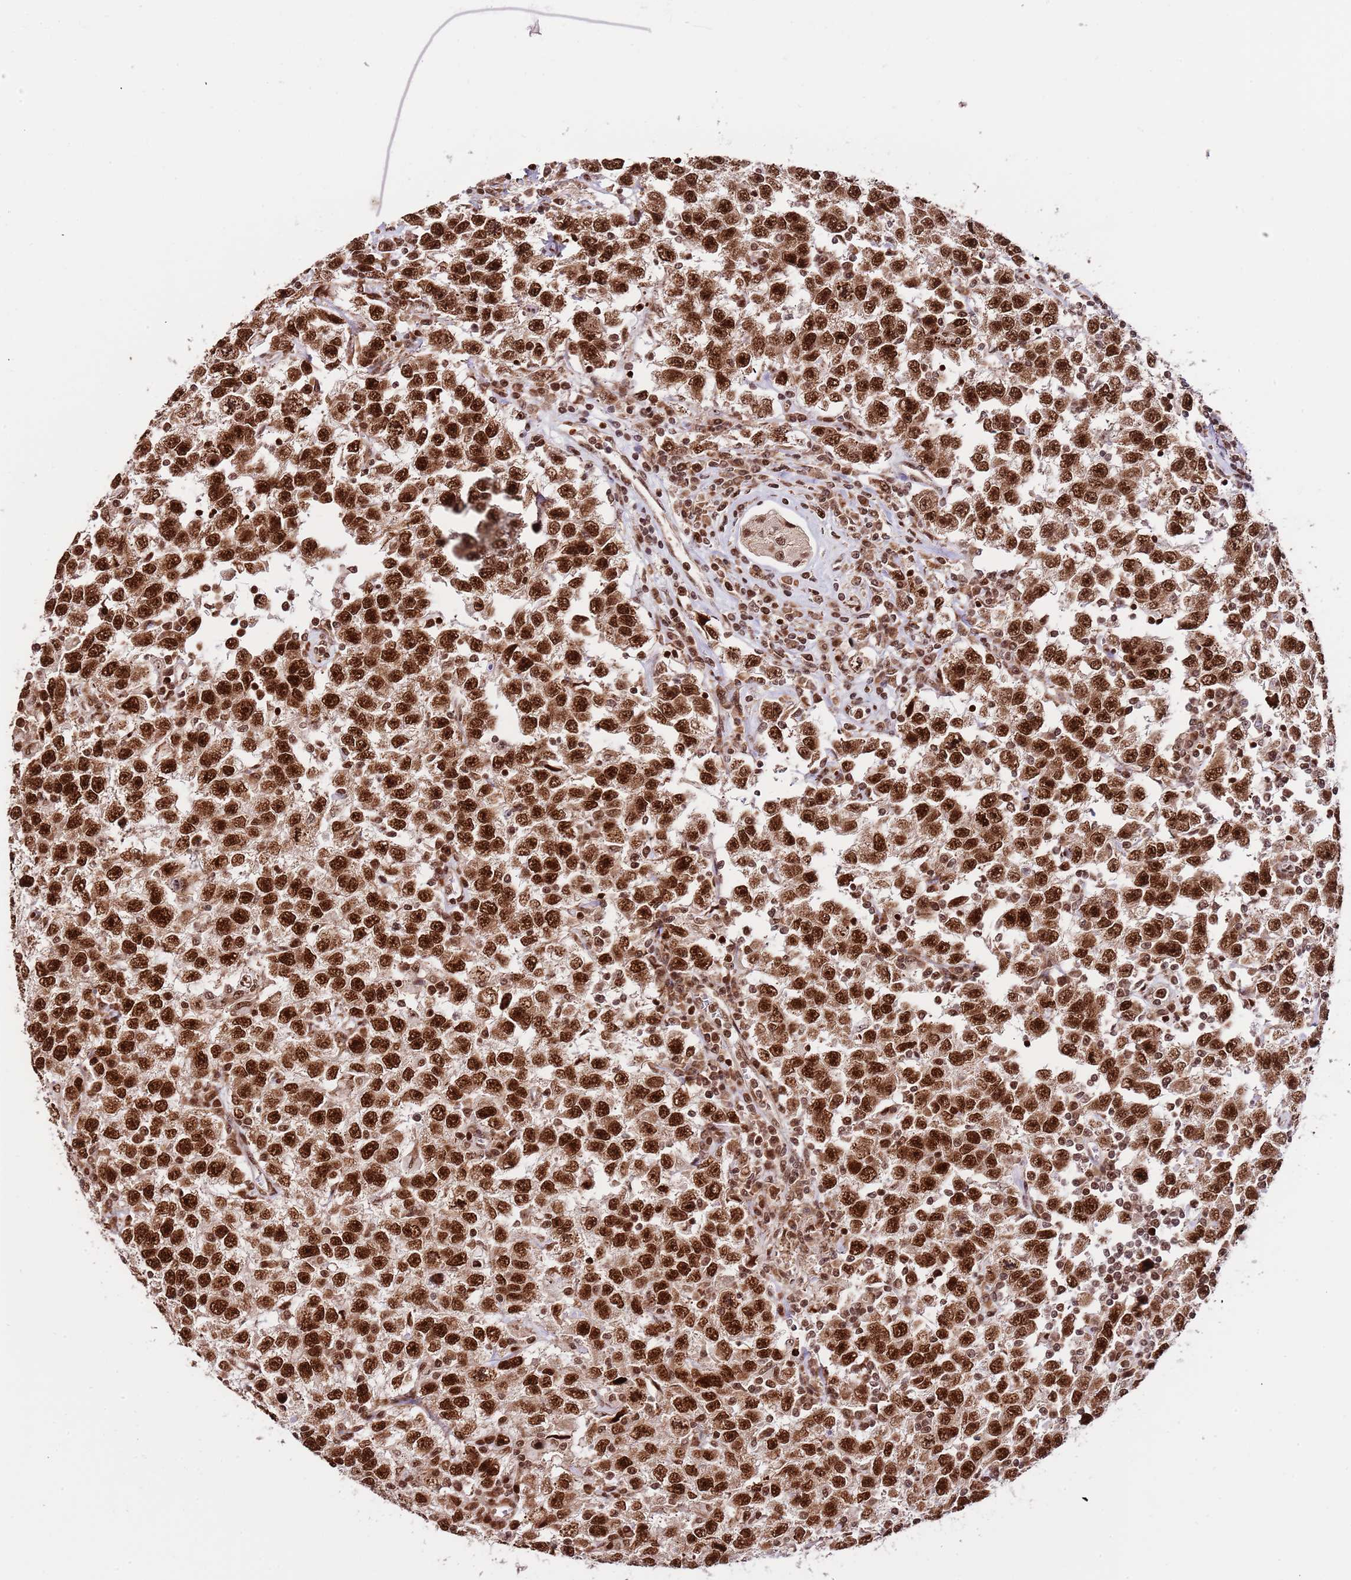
{"staining": {"intensity": "strong", "quantity": ">75%", "location": "nuclear"}, "tissue": "testis cancer", "cell_type": "Tumor cells", "image_type": "cancer", "snomed": [{"axis": "morphology", "description": "Seminoma, NOS"}, {"axis": "topography", "description": "Testis"}], "caption": "A histopathology image of testis seminoma stained for a protein demonstrates strong nuclear brown staining in tumor cells. (Brightfield microscopy of DAB IHC at high magnification).", "gene": "RIF1", "patient": {"sex": "male", "age": 41}}